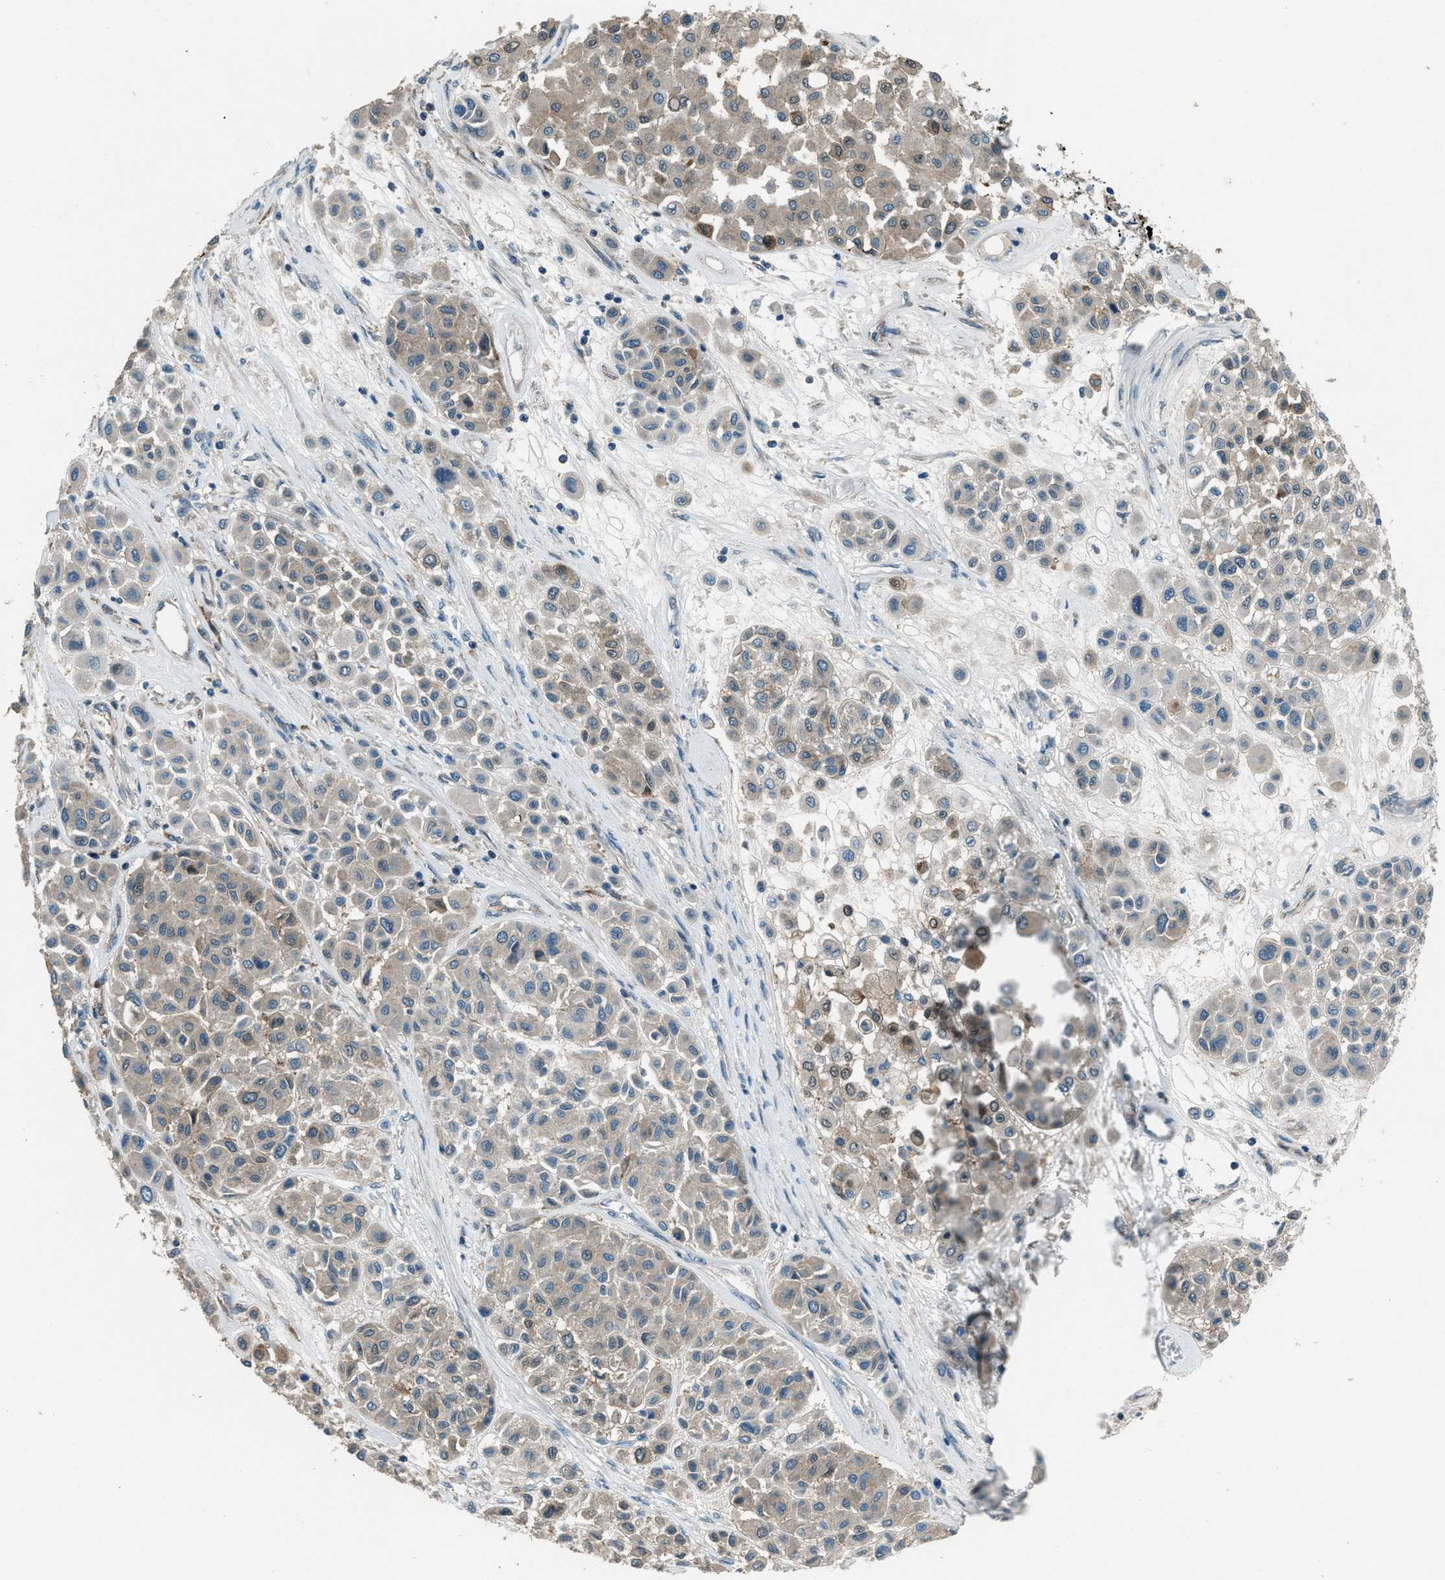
{"staining": {"intensity": "weak", "quantity": "<25%", "location": "cytoplasmic/membranous"}, "tissue": "melanoma", "cell_type": "Tumor cells", "image_type": "cancer", "snomed": [{"axis": "morphology", "description": "Malignant melanoma, Metastatic site"}, {"axis": "topography", "description": "Soft tissue"}], "caption": "Immunohistochemistry (IHC) image of neoplastic tissue: melanoma stained with DAB shows no significant protein staining in tumor cells. (IHC, brightfield microscopy, high magnification).", "gene": "SVIL", "patient": {"sex": "male", "age": 41}}